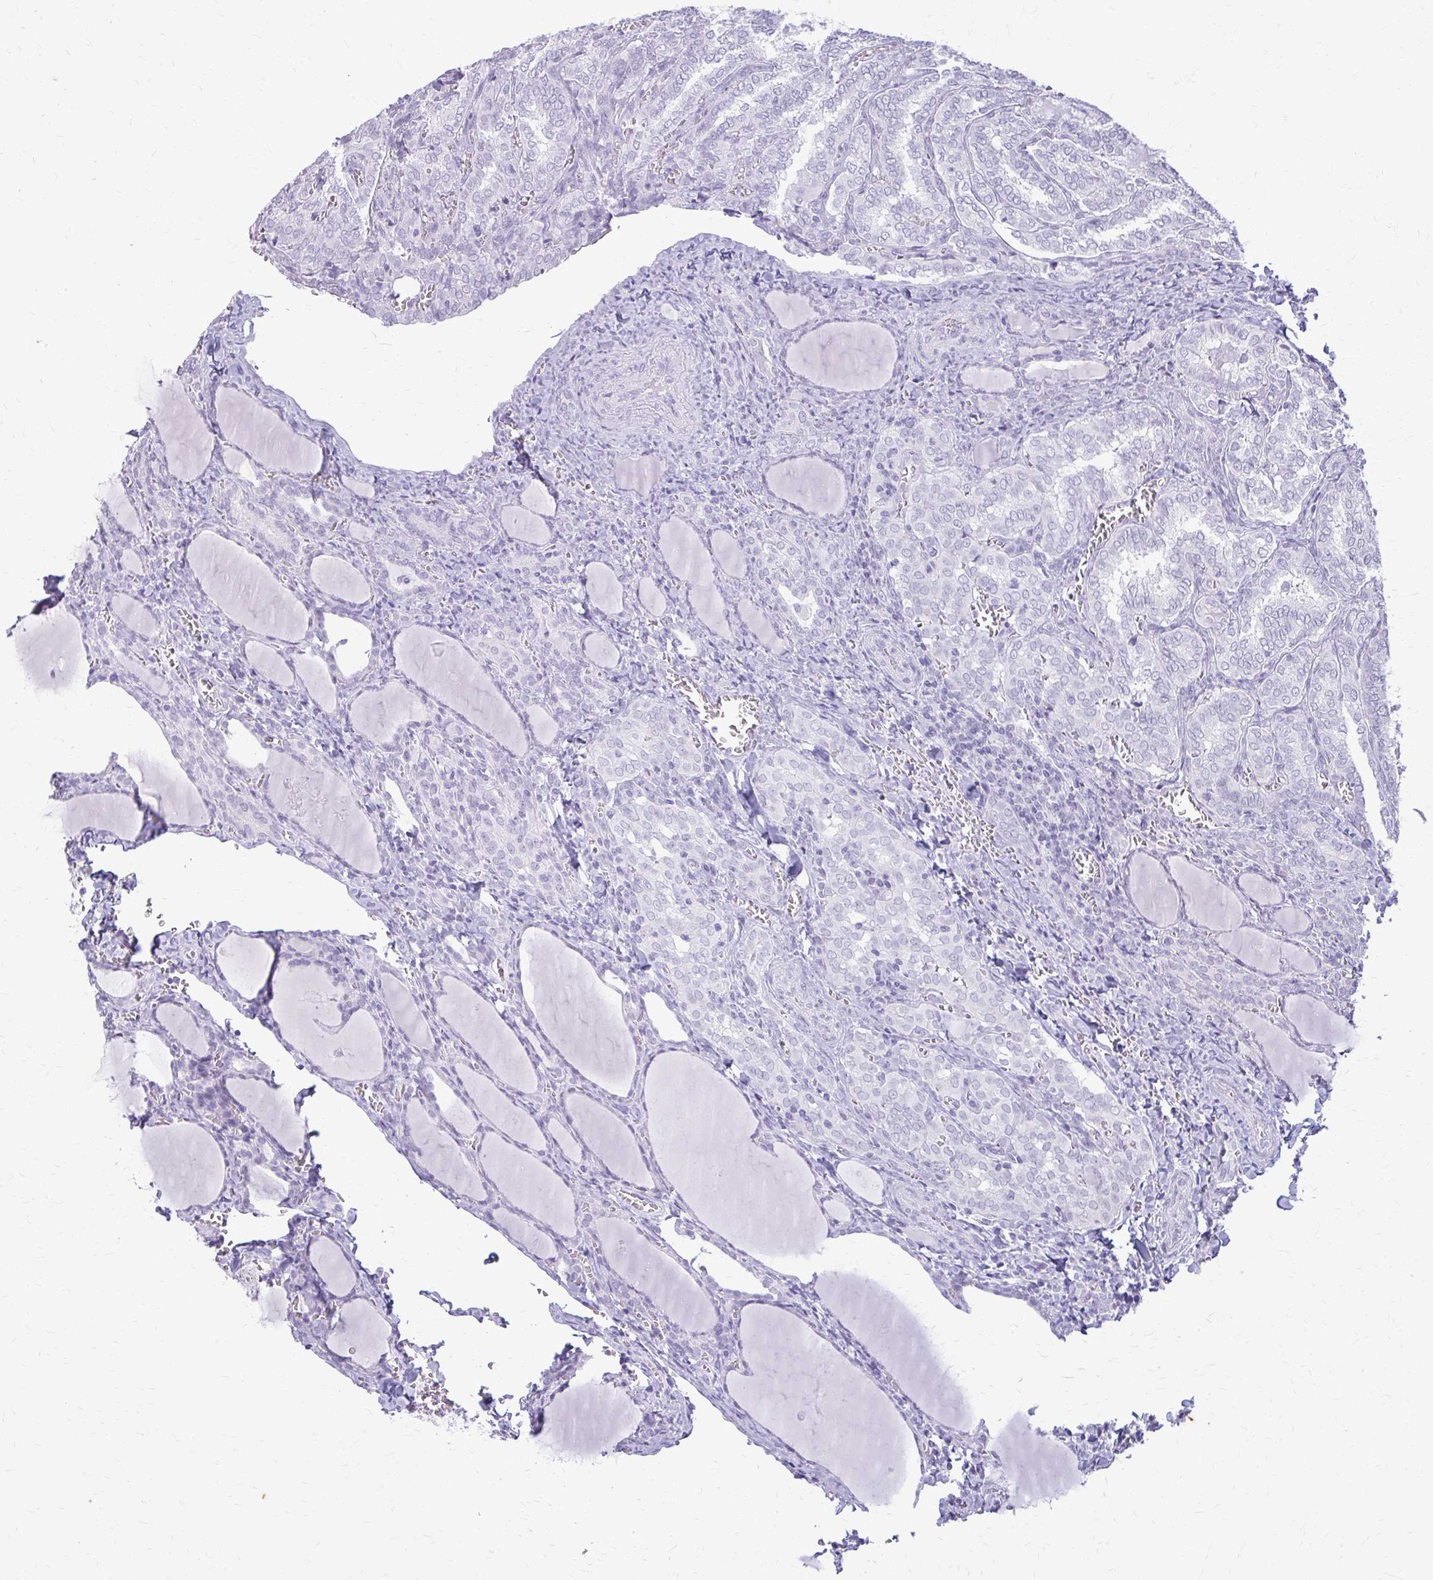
{"staining": {"intensity": "negative", "quantity": "none", "location": "none"}, "tissue": "thyroid cancer", "cell_type": "Tumor cells", "image_type": "cancer", "snomed": [{"axis": "morphology", "description": "Papillary adenocarcinoma, NOS"}, {"axis": "topography", "description": "Thyroid gland"}], "caption": "Tumor cells show no significant staining in thyroid cancer.", "gene": "KRT5", "patient": {"sex": "female", "age": 30}}